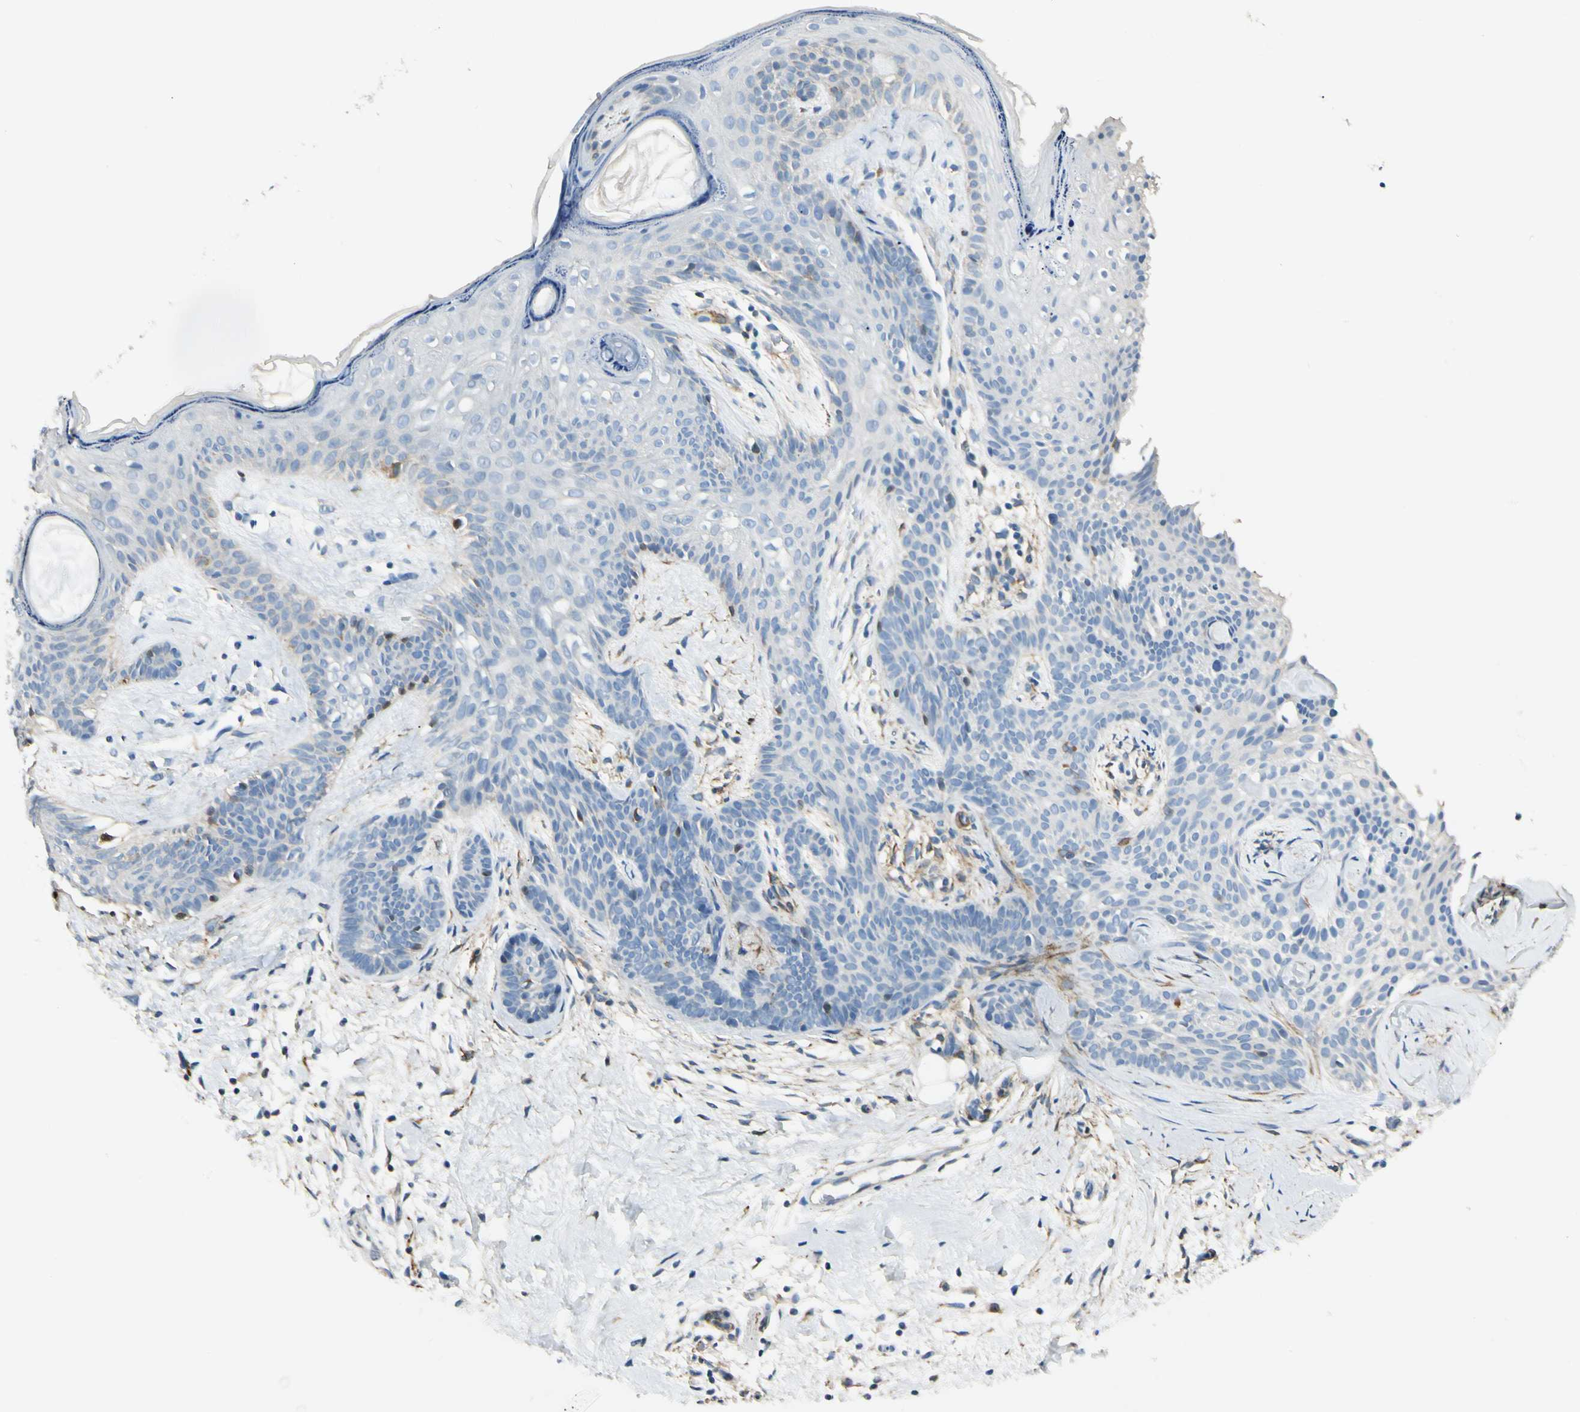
{"staining": {"intensity": "negative", "quantity": "none", "location": "none"}, "tissue": "skin cancer", "cell_type": "Tumor cells", "image_type": "cancer", "snomed": [{"axis": "morphology", "description": "Developmental malformation"}, {"axis": "morphology", "description": "Basal cell carcinoma"}, {"axis": "topography", "description": "Skin"}], "caption": "High power microscopy histopathology image of an immunohistochemistry photomicrograph of basal cell carcinoma (skin), revealing no significant expression in tumor cells.", "gene": "AMPH", "patient": {"sex": "female", "age": 62}}